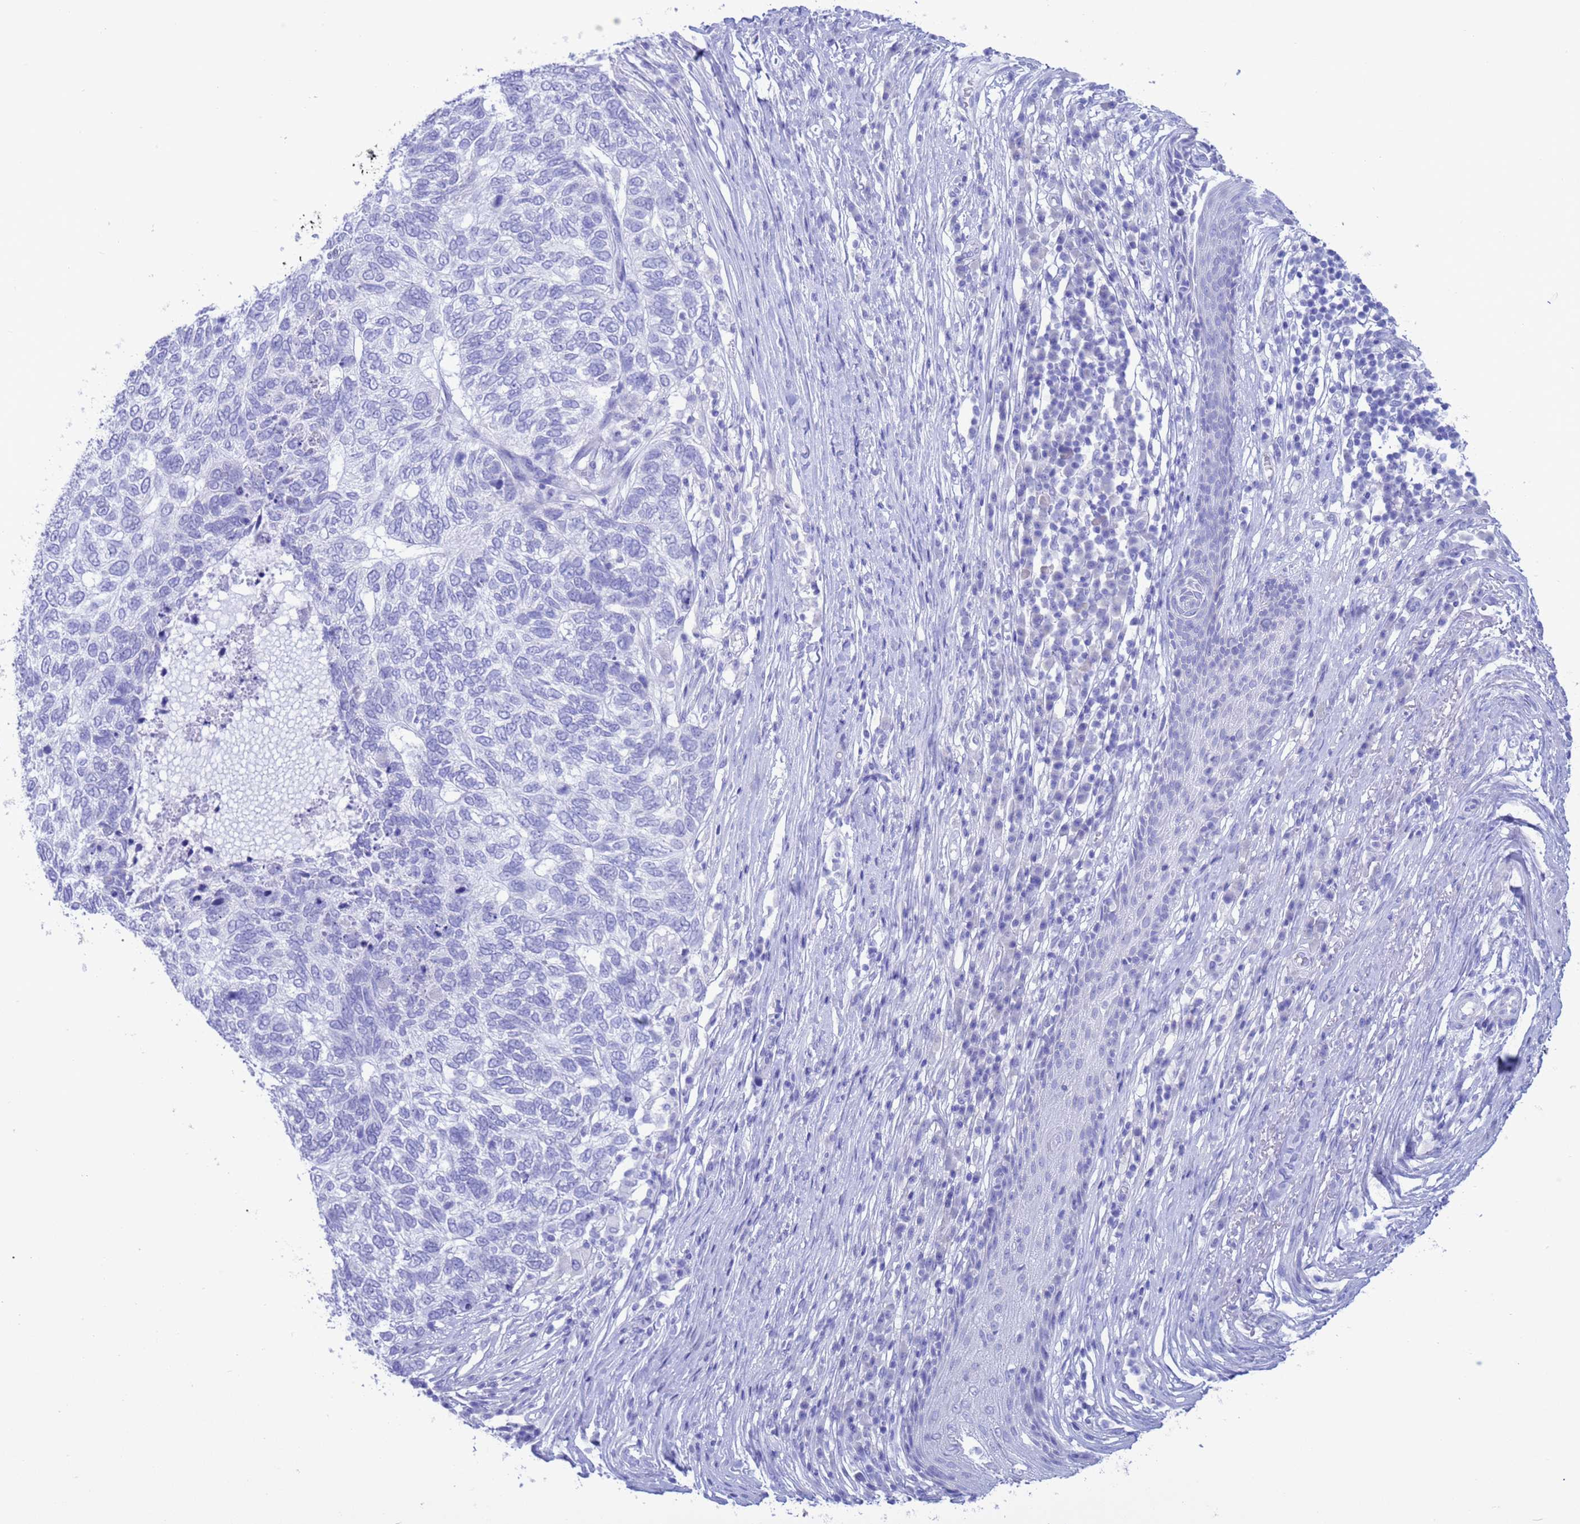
{"staining": {"intensity": "negative", "quantity": "none", "location": "none"}, "tissue": "skin cancer", "cell_type": "Tumor cells", "image_type": "cancer", "snomed": [{"axis": "morphology", "description": "Basal cell carcinoma"}, {"axis": "topography", "description": "Skin"}], "caption": "Protein analysis of basal cell carcinoma (skin) displays no significant expression in tumor cells.", "gene": "GSTM1", "patient": {"sex": "female", "age": 65}}